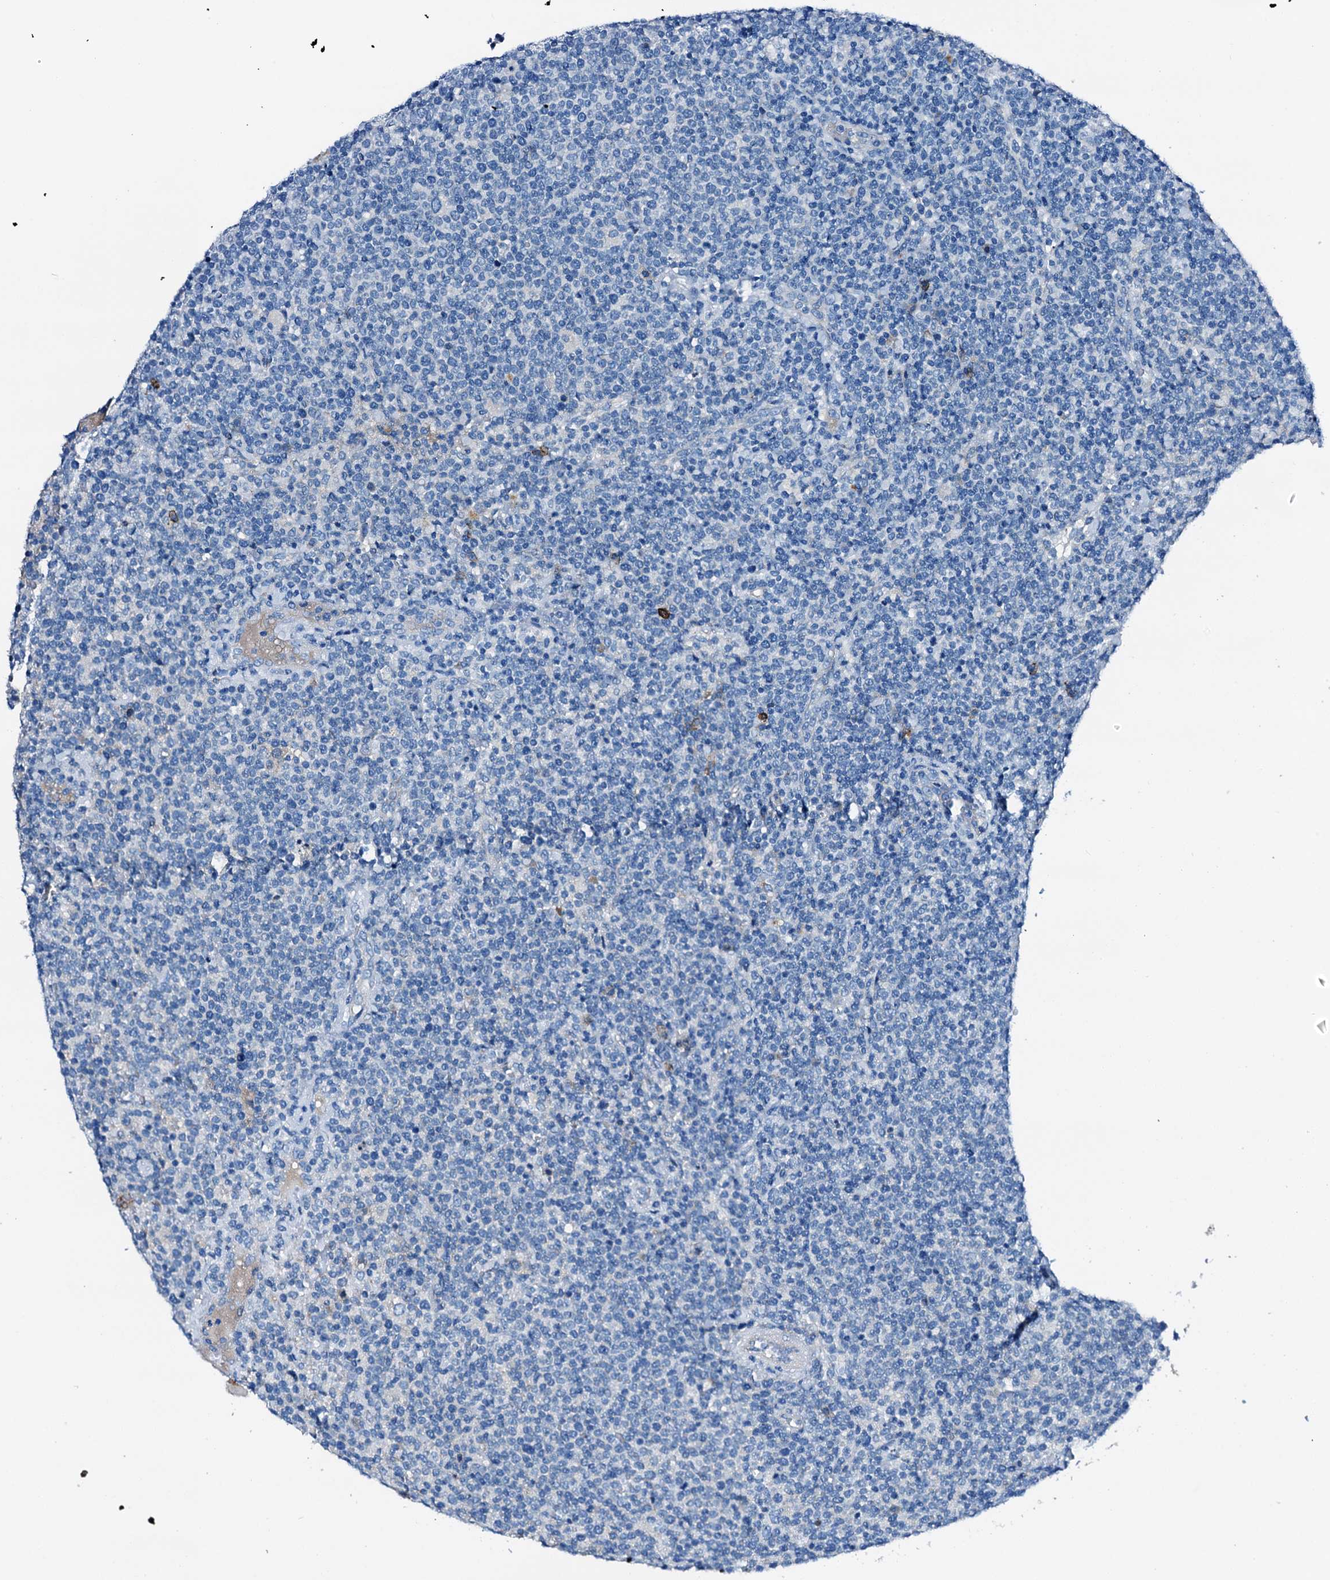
{"staining": {"intensity": "negative", "quantity": "none", "location": "none"}, "tissue": "lymphoma", "cell_type": "Tumor cells", "image_type": "cancer", "snomed": [{"axis": "morphology", "description": "Malignant lymphoma, non-Hodgkin's type, High grade"}, {"axis": "topography", "description": "Lymph node"}], "caption": "Immunohistochemical staining of human malignant lymphoma, non-Hodgkin's type (high-grade) exhibits no significant expression in tumor cells. (DAB (3,3'-diaminobenzidine) immunohistochemistry (IHC) visualized using brightfield microscopy, high magnification).", "gene": "C1QTNF4", "patient": {"sex": "male", "age": 61}}